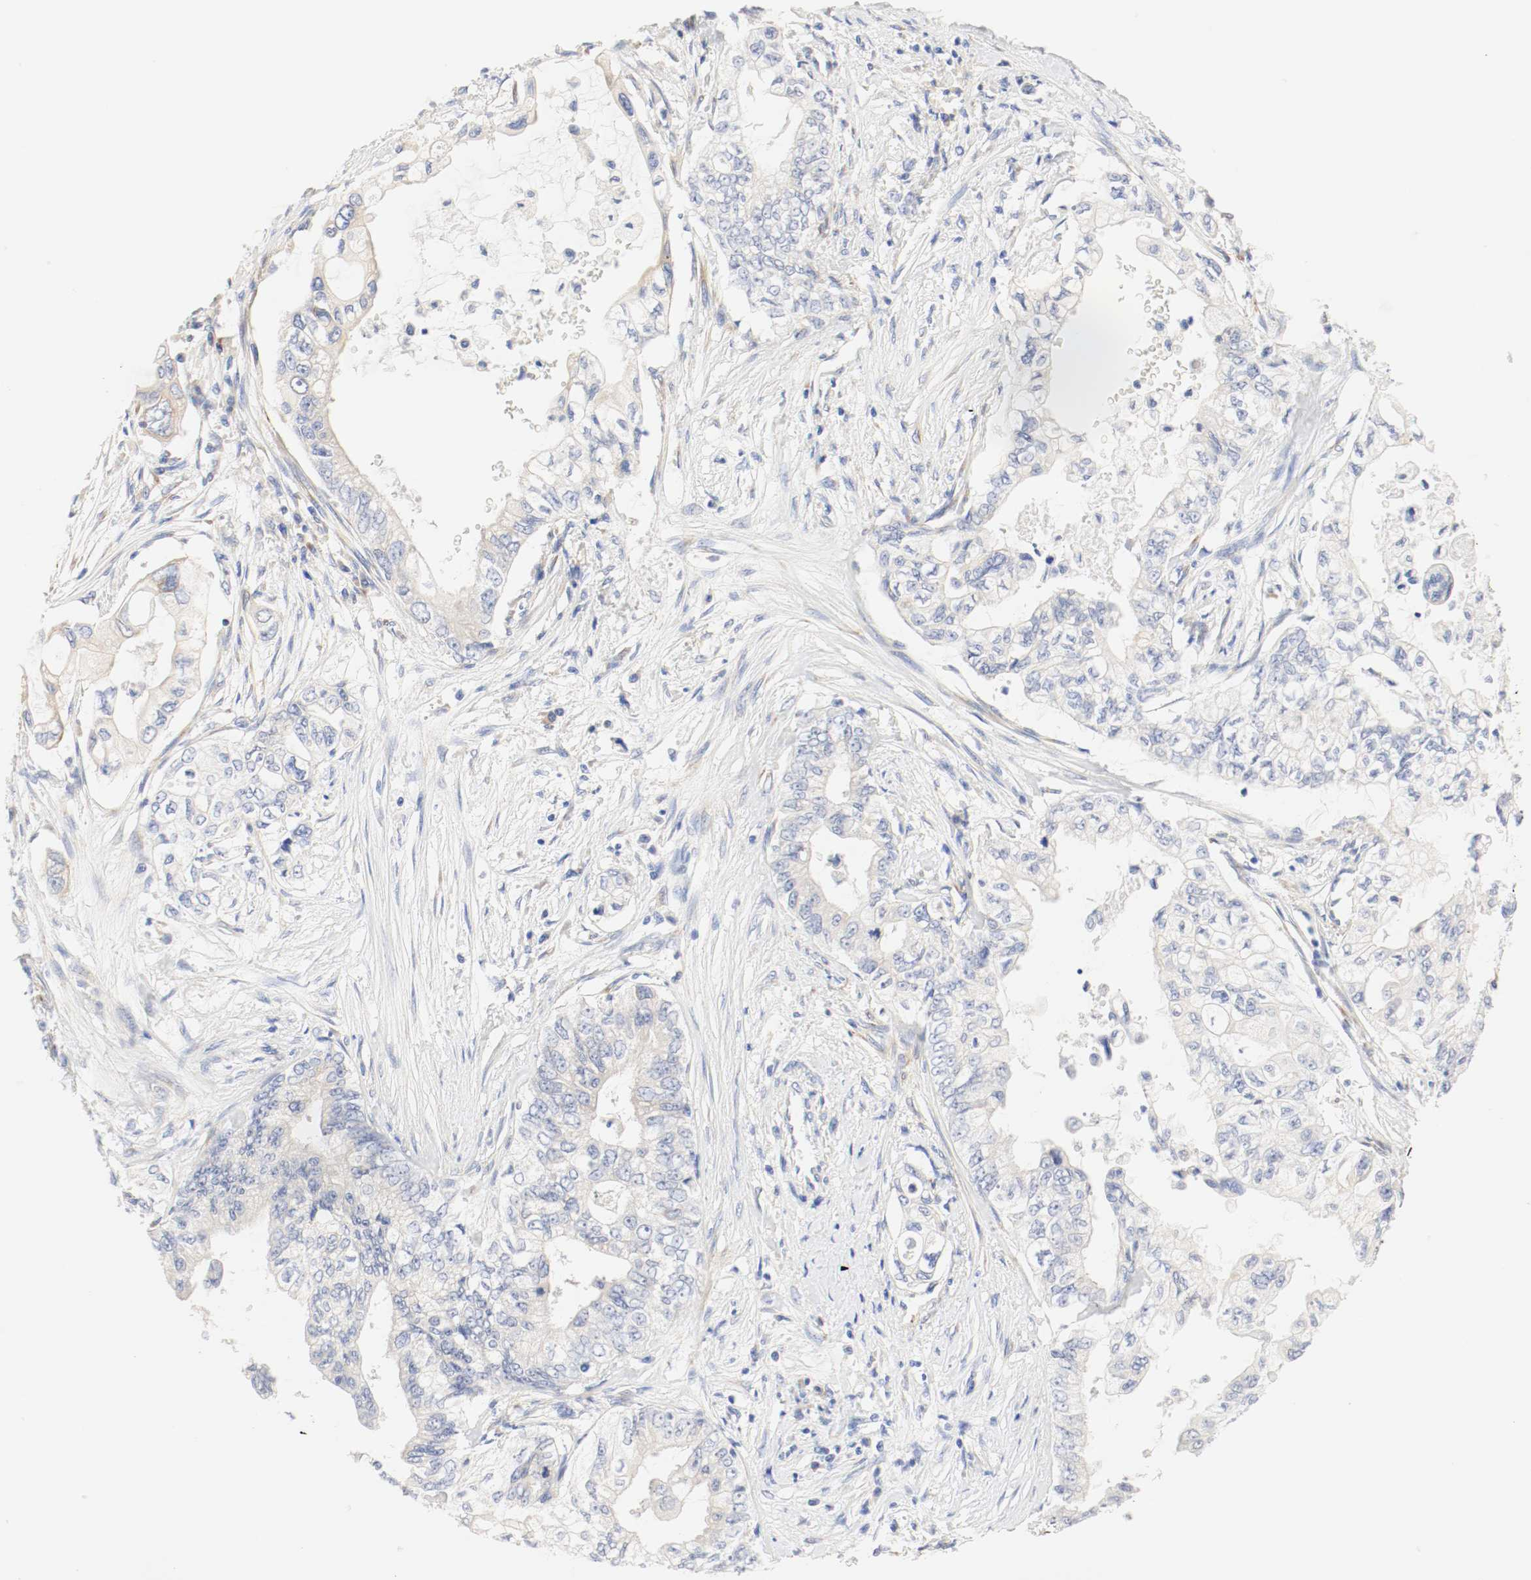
{"staining": {"intensity": "weak", "quantity": "<25%", "location": "cytoplasmic/membranous"}, "tissue": "pancreatic cancer", "cell_type": "Tumor cells", "image_type": "cancer", "snomed": [{"axis": "morphology", "description": "Normal tissue, NOS"}, {"axis": "topography", "description": "Pancreas"}], "caption": "Immunohistochemistry image of pancreatic cancer stained for a protein (brown), which displays no expression in tumor cells.", "gene": "GIT1", "patient": {"sex": "male", "age": 42}}